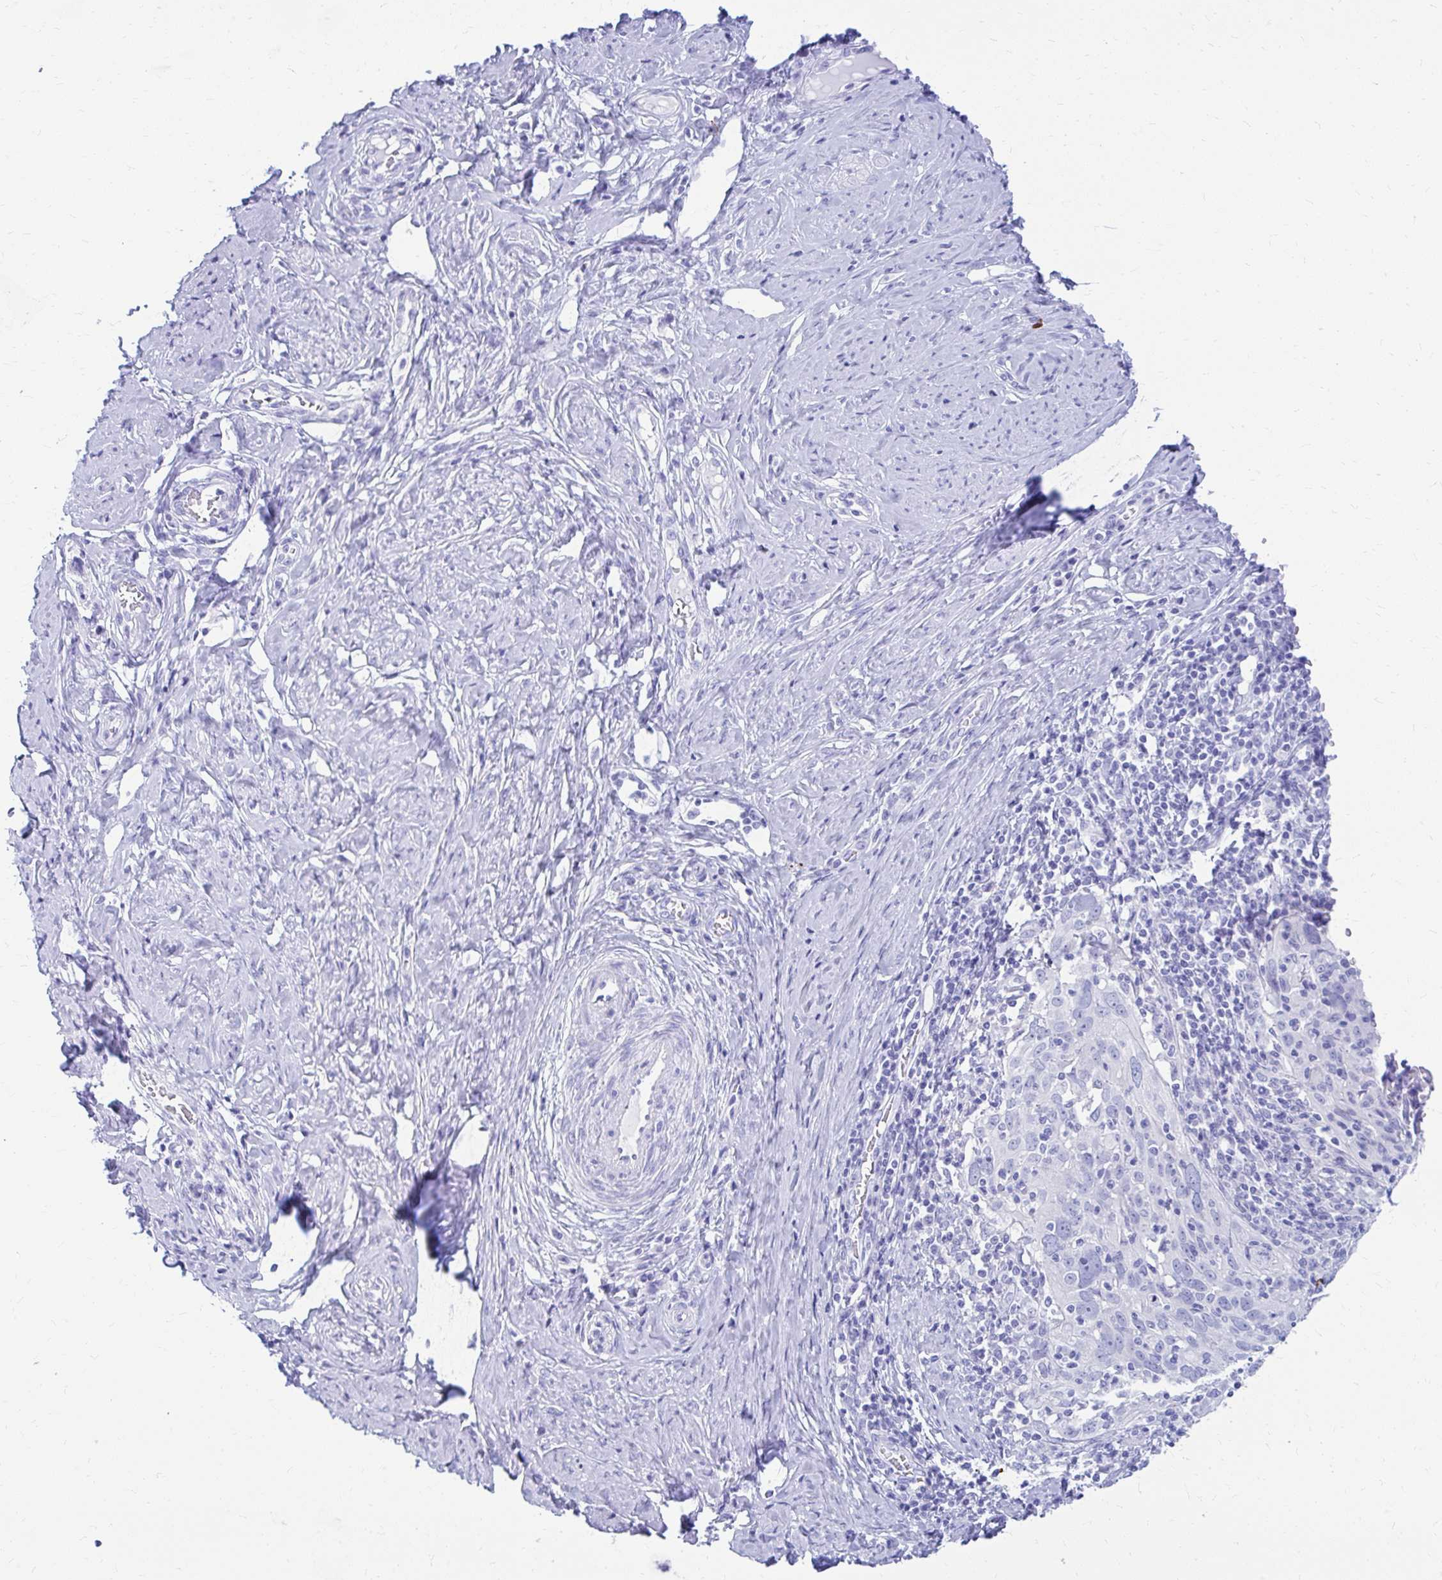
{"staining": {"intensity": "negative", "quantity": "none", "location": "none"}, "tissue": "cervical cancer", "cell_type": "Tumor cells", "image_type": "cancer", "snomed": [{"axis": "morphology", "description": "Normal tissue, NOS"}, {"axis": "morphology", "description": "Squamous cell carcinoma, NOS"}, {"axis": "topography", "description": "Cervix"}], "caption": "The image exhibits no staining of tumor cells in cervical squamous cell carcinoma.", "gene": "NSG2", "patient": {"sex": "female", "age": 31}}